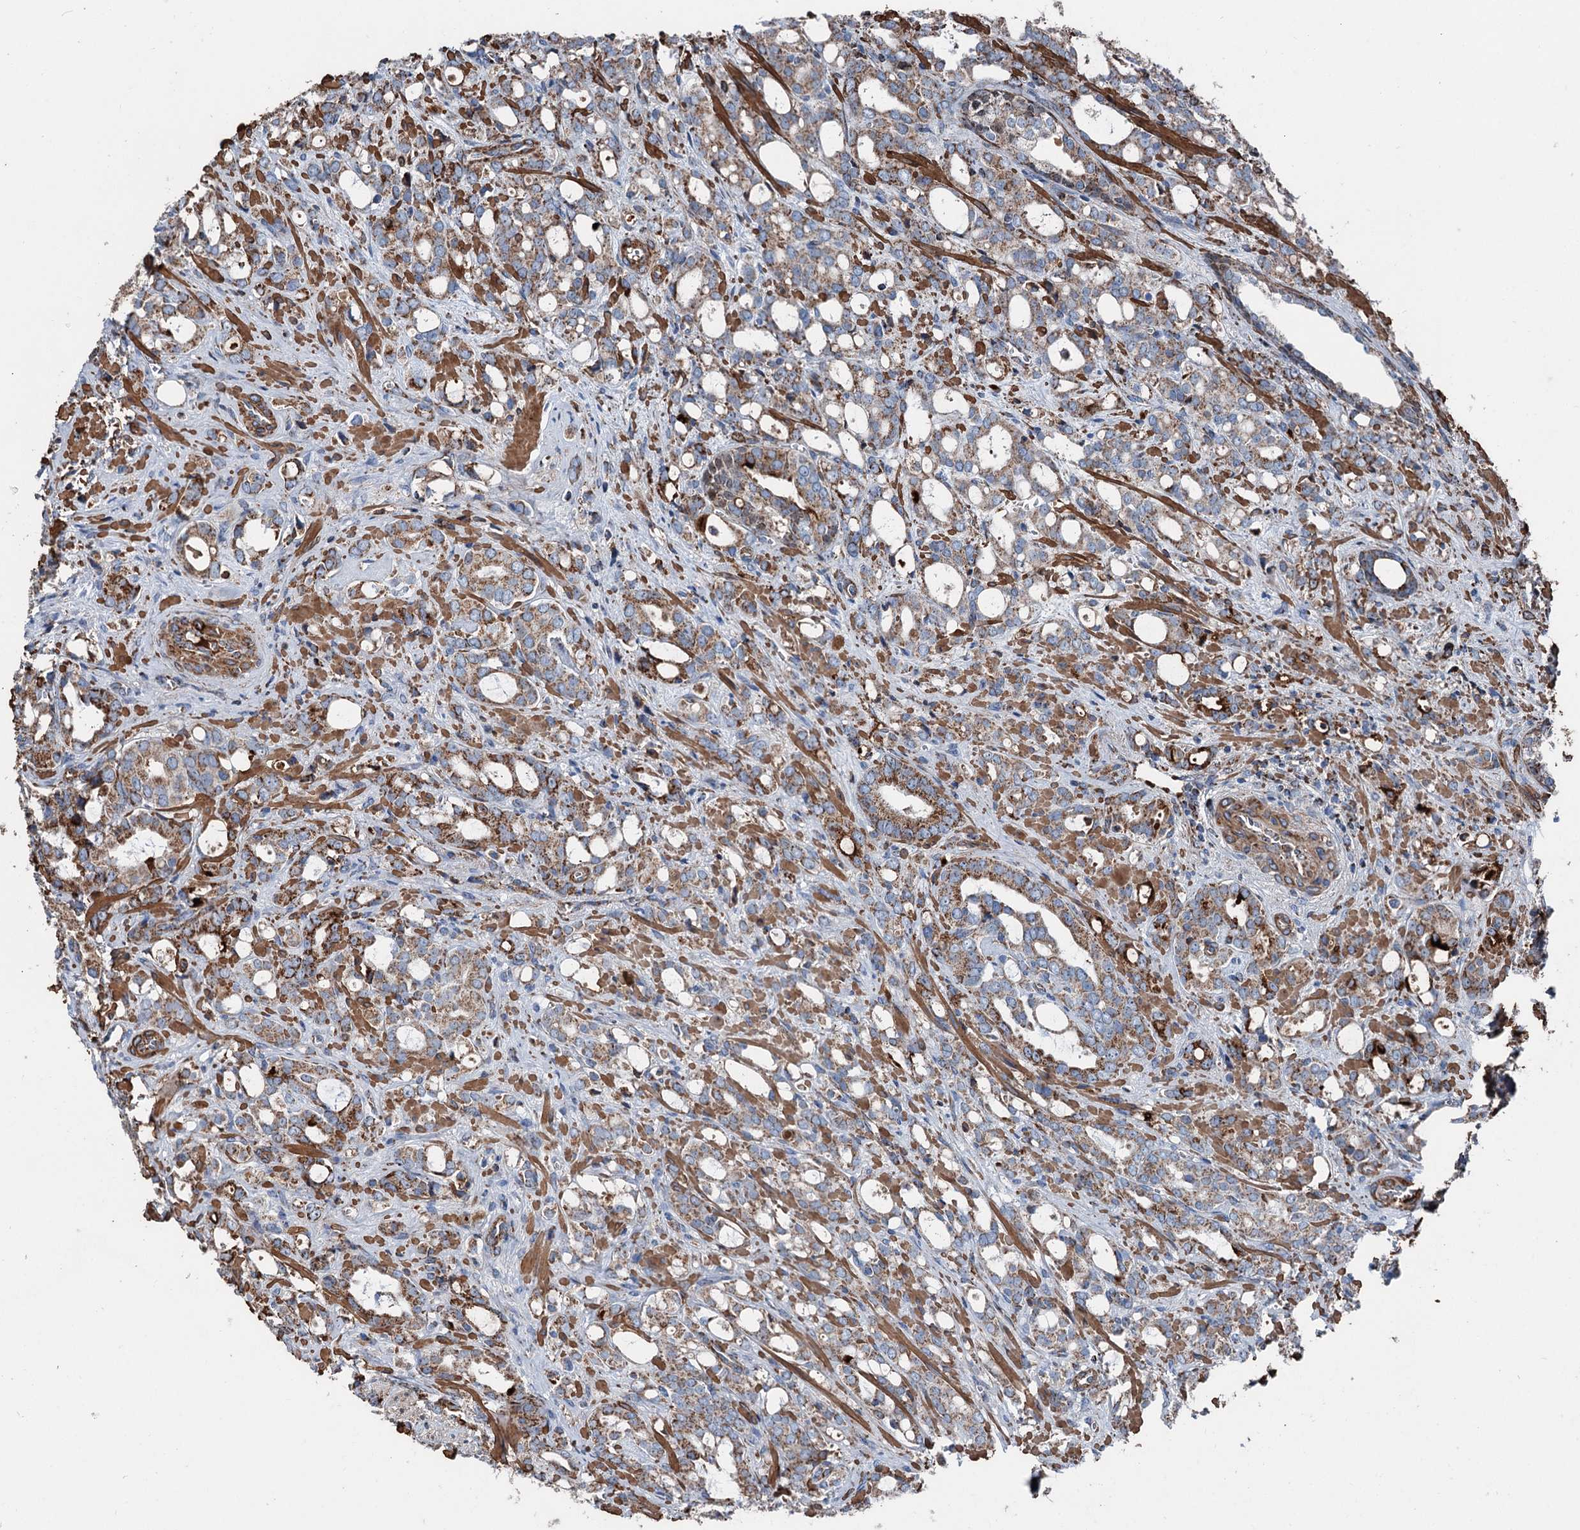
{"staining": {"intensity": "moderate", "quantity": ">75%", "location": "cytoplasmic/membranous"}, "tissue": "prostate cancer", "cell_type": "Tumor cells", "image_type": "cancer", "snomed": [{"axis": "morphology", "description": "Adenocarcinoma, High grade"}, {"axis": "topography", "description": "Prostate"}], "caption": "Immunohistochemistry (IHC) (DAB (3,3'-diaminobenzidine)) staining of prostate cancer (high-grade adenocarcinoma) exhibits moderate cytoplasmic/membranous protein positivity in approximately >75% of tumor cells.", "gene": "DDIAS", "patient": {"sex": "male", "age": 72}}